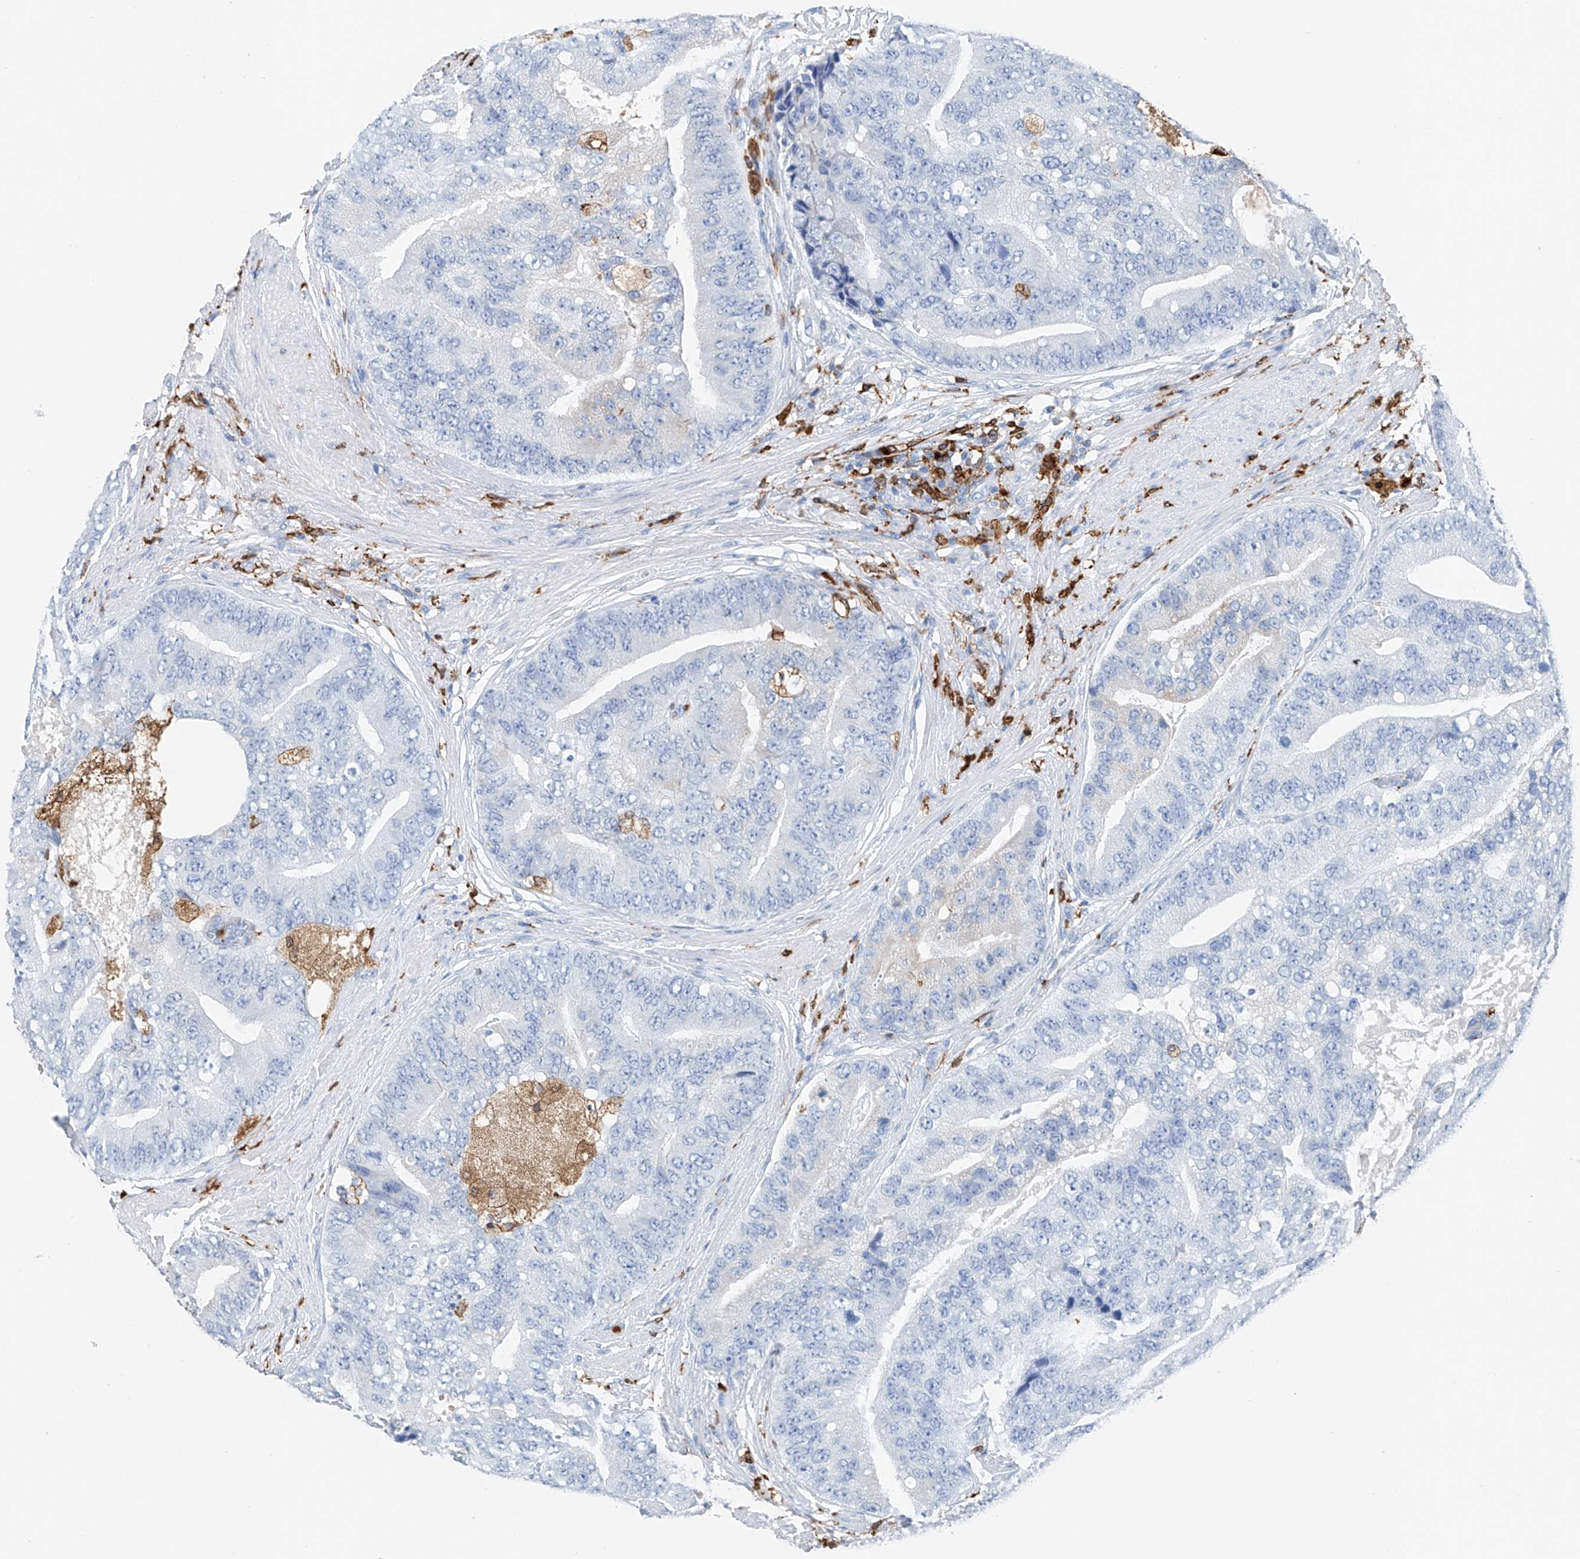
{"staining": {"intensity": "negative", "quantity": "none", "location": "none"}, "tissue": "prostate cancer", "cell_type": "Tumor cells", "image_type": "cancer", "snomed": [{"axis": "morphology", "description": "Adenocarcinoma, High grade"}, {"axis": "topography", "description": "Prostate"}], "caption": "This is an IHC histopathology image of human prostate cancer (adenocarcinoma (high-grade)). There is no positivity in tumor cells.", "gene": "TBXAS1", "patient": {"sex": "male", "age": 70}}